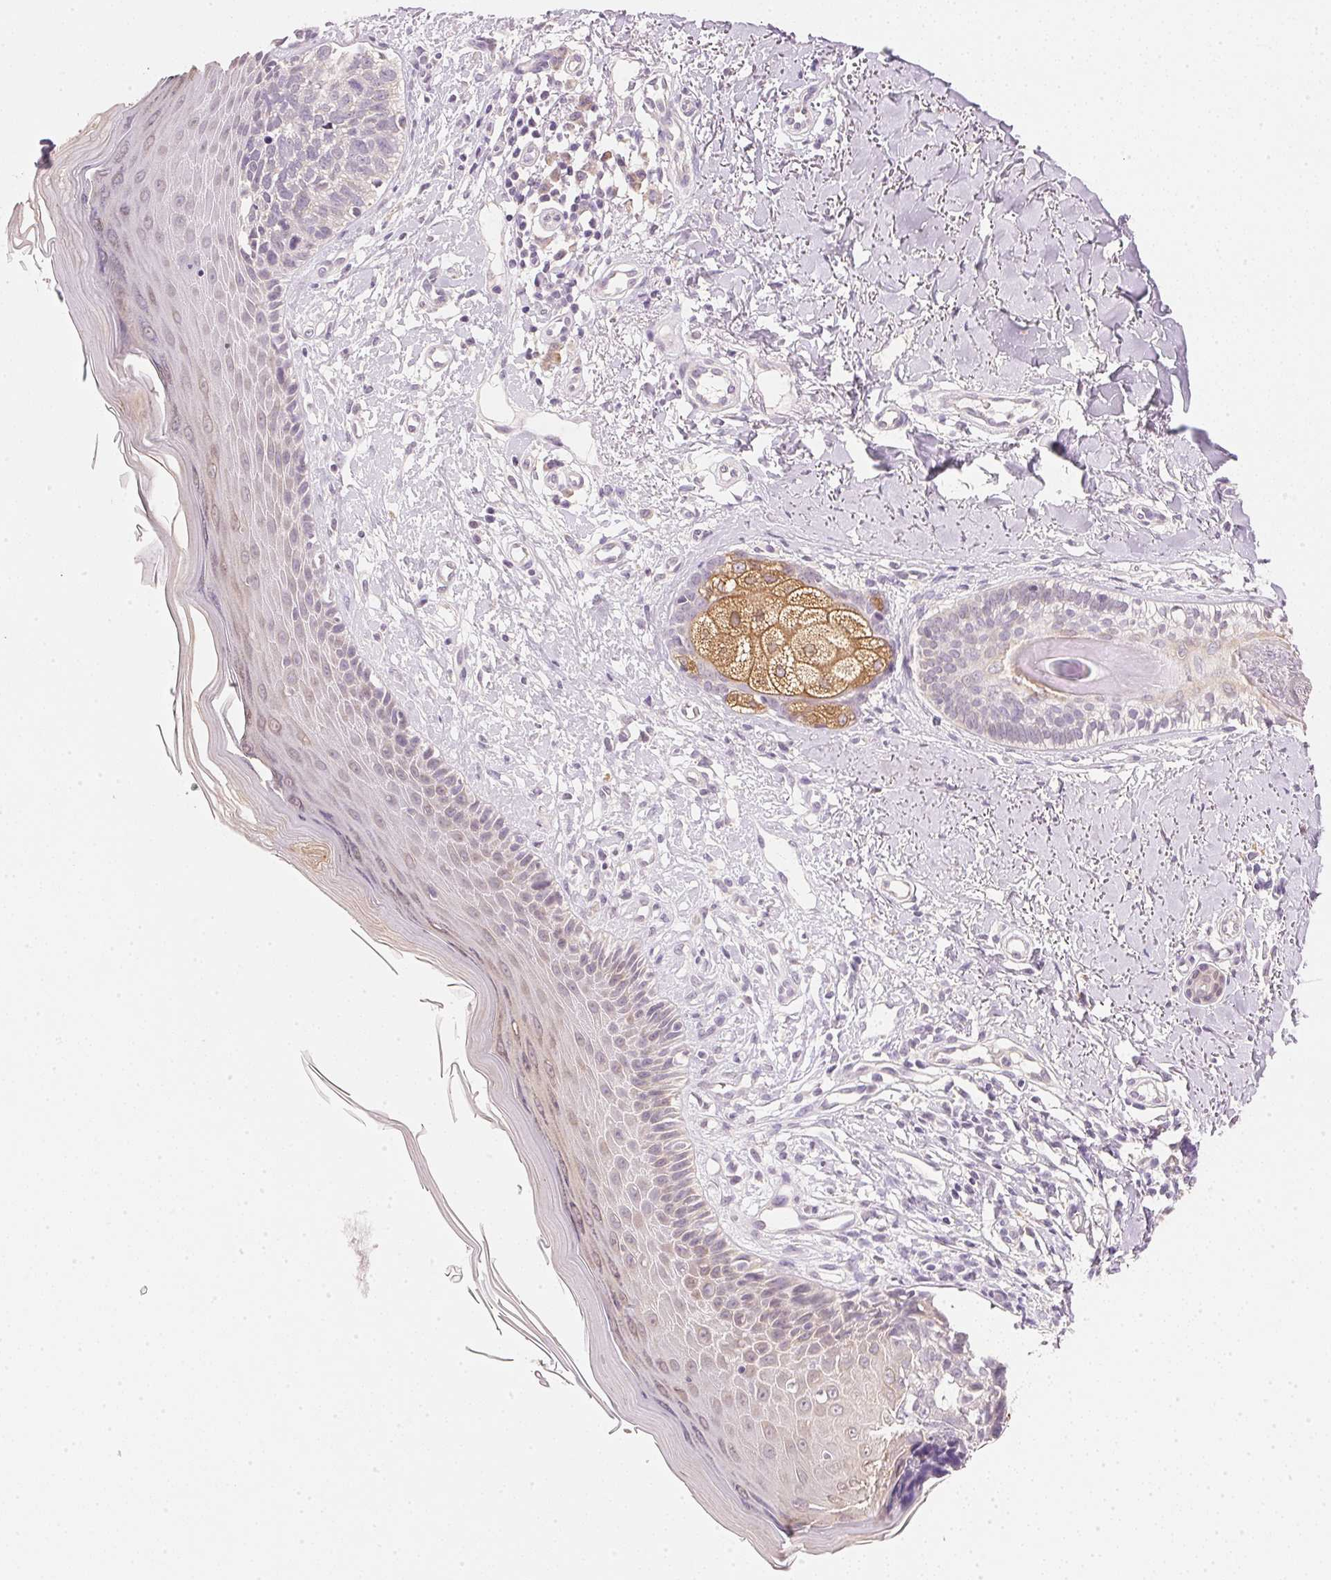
{"staining": {"intensity": "negative", "quantity": "none", "location": "none"}, "tissue": "skin cancer", "cell_type": "Tumor cells", "image_type": "cancer", "snomed": [{"axis": "morphology", "description": "Basal cell carcinoma"}, {"axis": "topography", "description": "Skin"}], "caption": "Human basal cell carcinoma (skin) stained for a protein using immunohistochemistry exhibits no staining in tumor cells.", "gene": "DHCR24", "patient": {"sex": "female", "age": 45}}